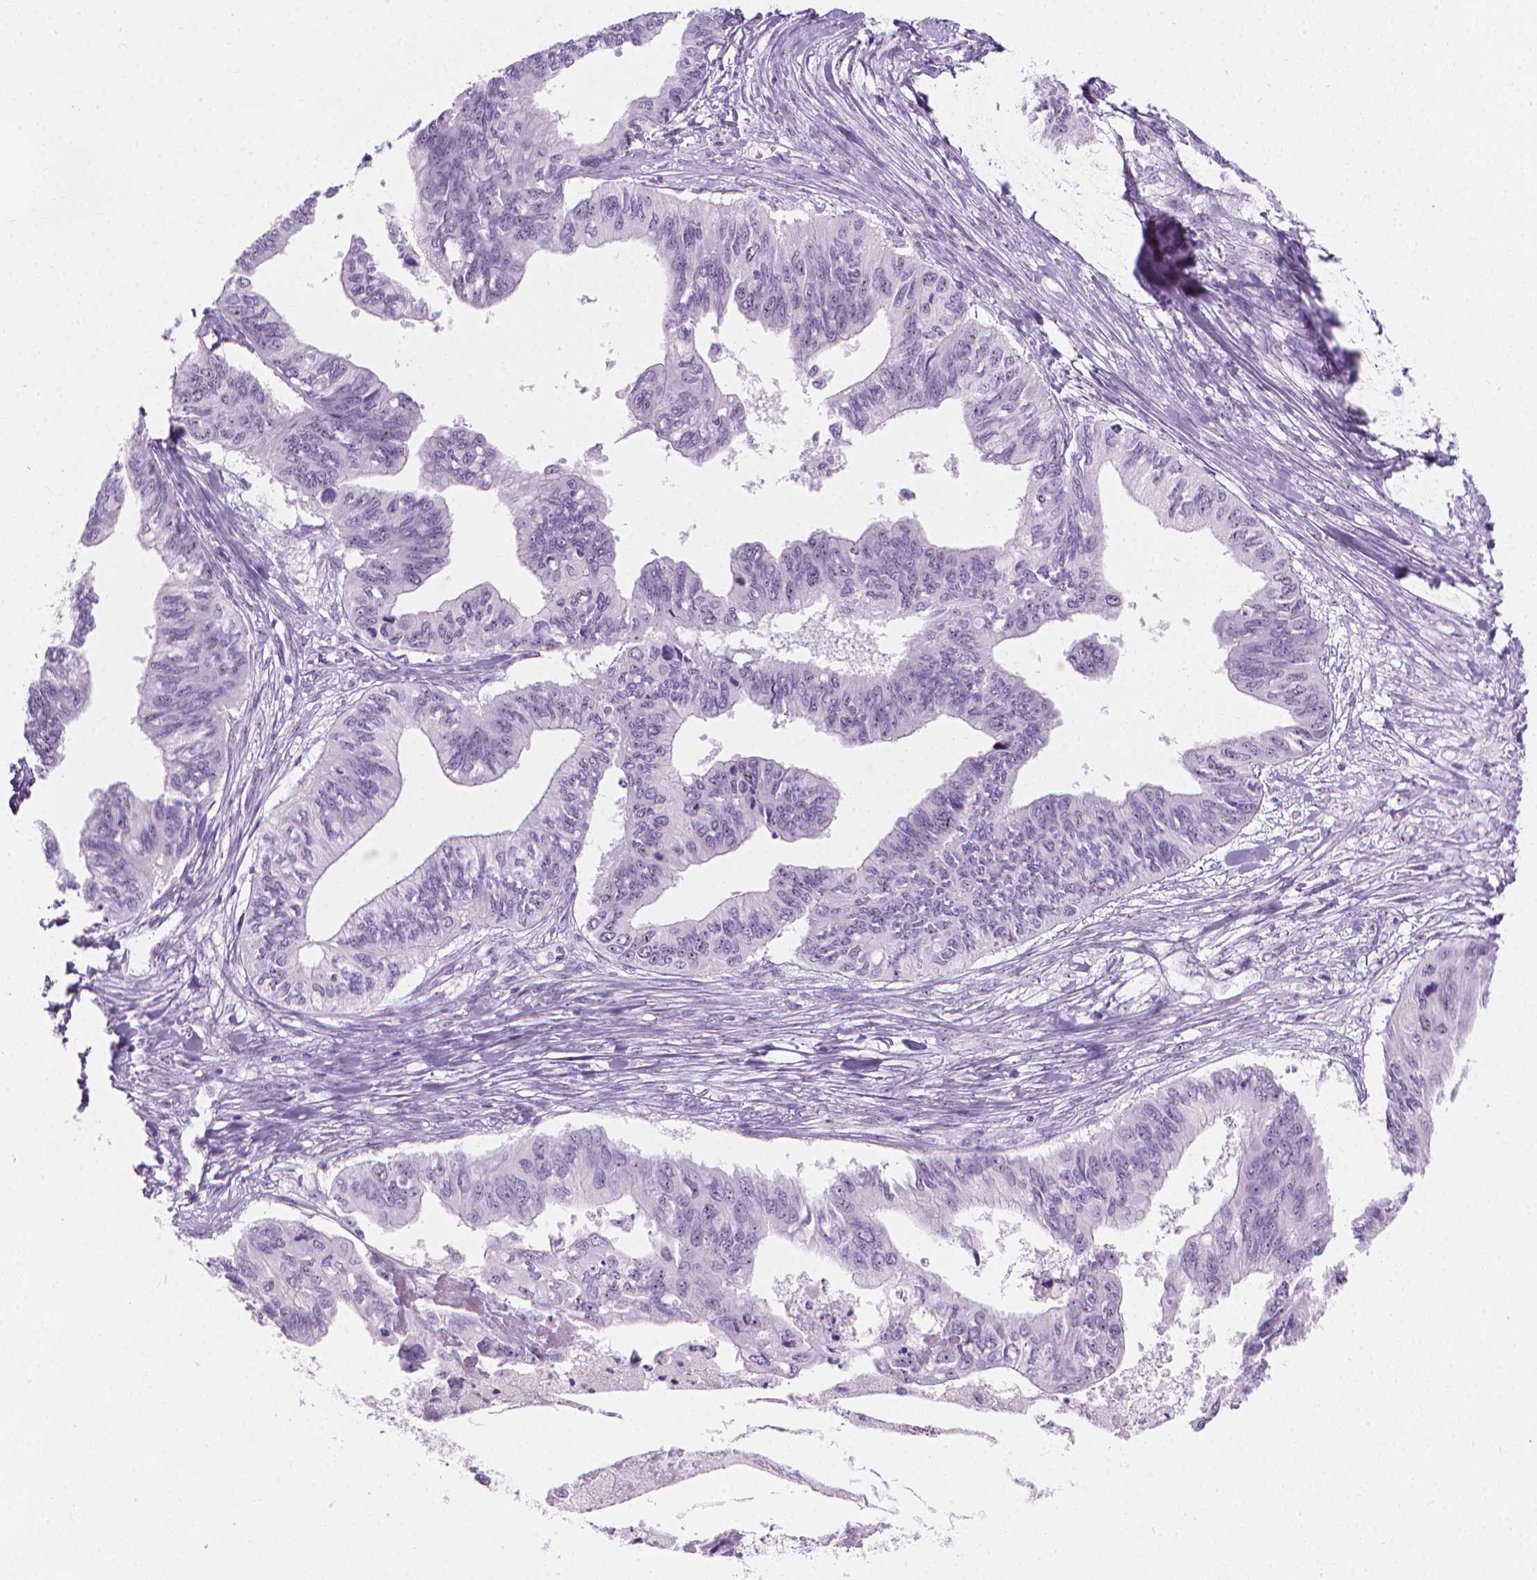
{"staining": {"intensity": "negative", "quantity": "none", "location": "none"}, "tissue": "ovarian cancer", "cell_type": "Tumor cells", "image_type": "cancer", "snomed": [{"axis": "morphology", "description": "Cystadenocarcinoma, mucinous, NOS"}, {"axis": "topography", "description": "Ovary"}], "caption": "Tumor cells show no significant protein positivity in mucinous cystadenocarcinoma (ovarian).", "gene": "NOL7", "patient": {"sex": "female", "age": 76}}